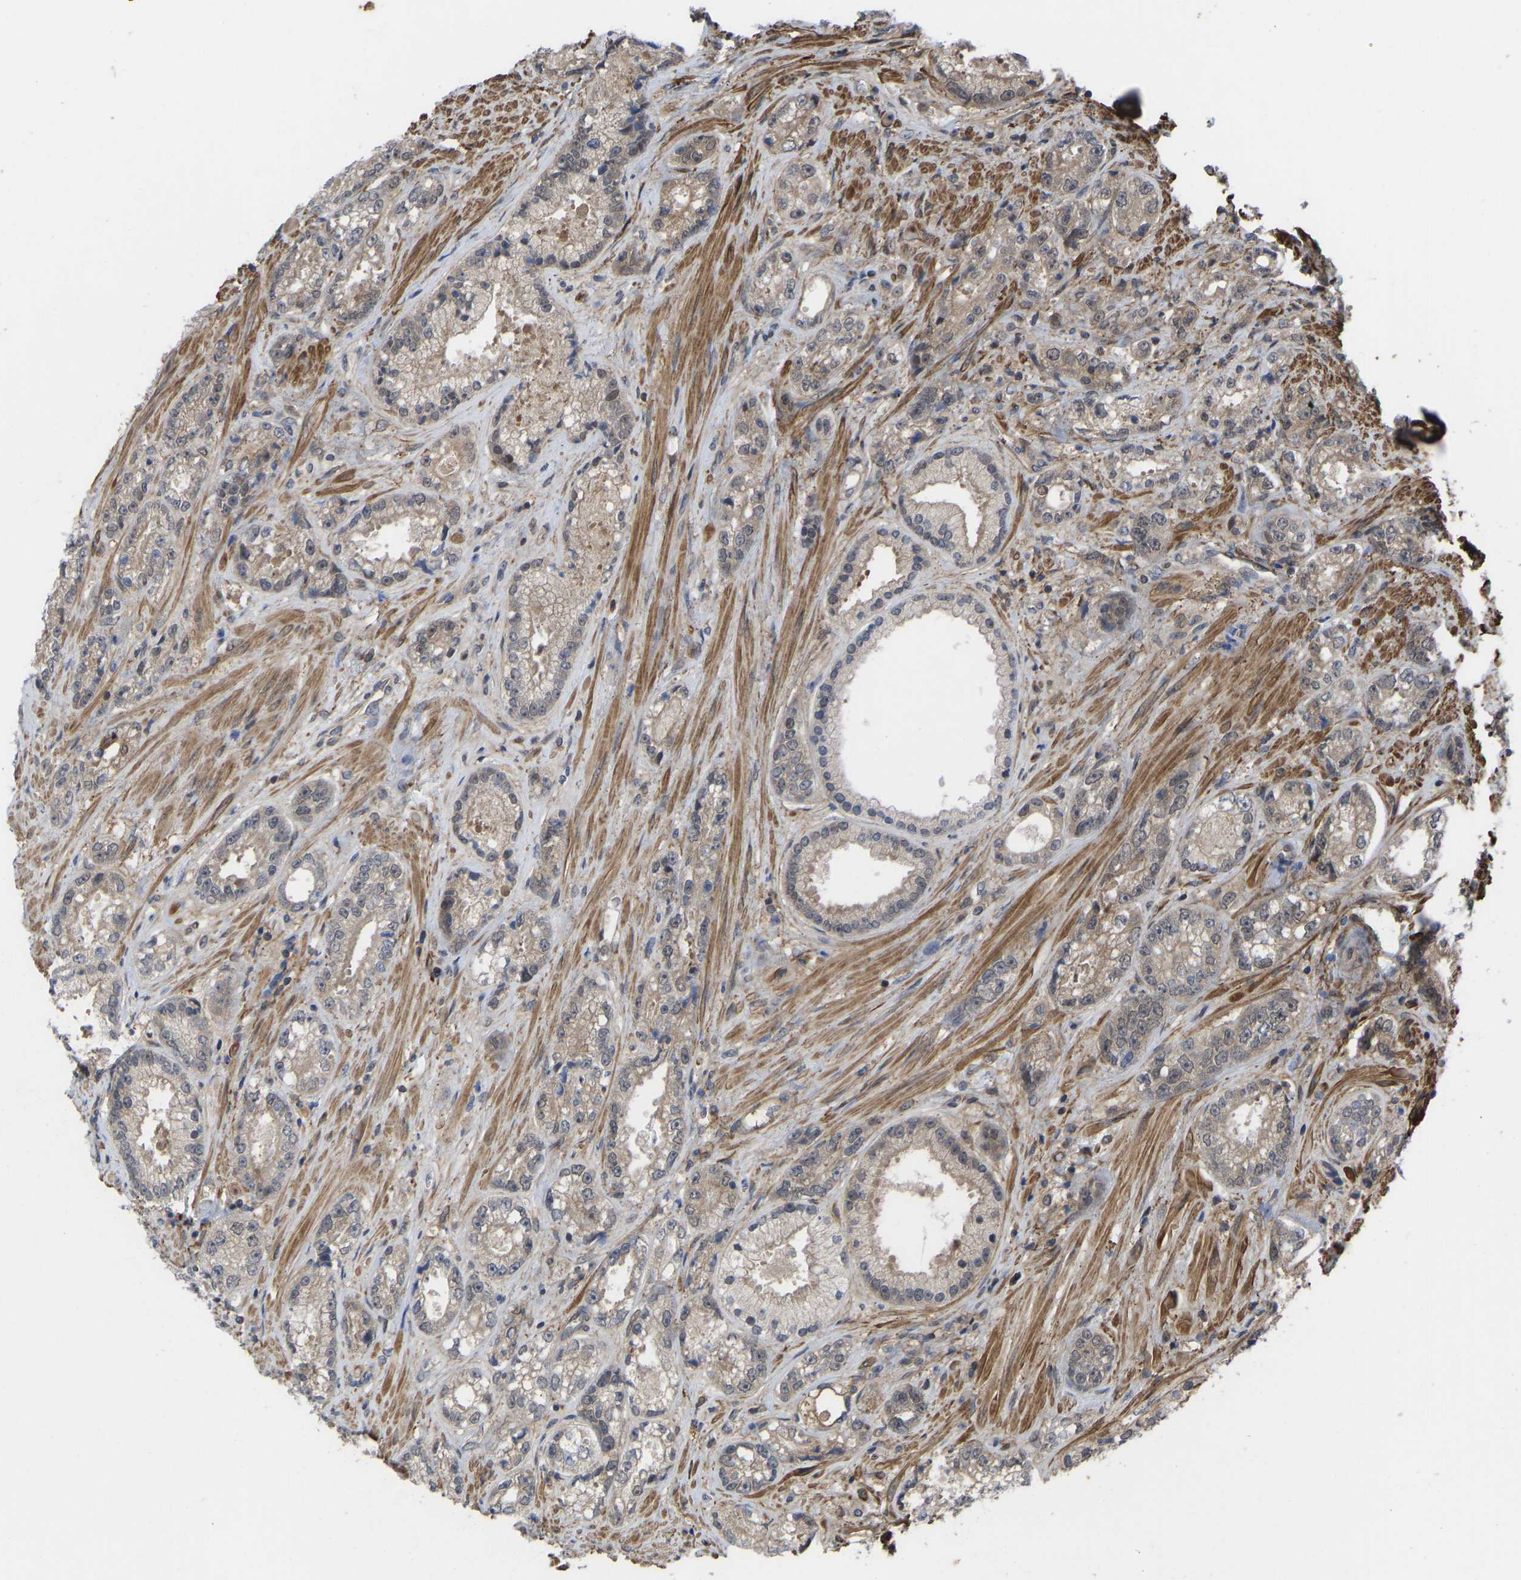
{"staining": {"intensity": "weak", "quantity": "25%-75%", "location": "cytoplasmic/membranous"}, "tissue": "prostate cancer", "cell_type": "Tumor cells", "image_type": "cancer", "snomed": [{"axis": "morphology", "description": "Adenocarcinoma, High grade"}, {"axis": "topography", "description": "Prostate"}], "caption": "IHC of human prostate adenocarcinoma (high-grade) demonstrates low levels of weak cytoplasmic/membranous expression in about 25%-75% of tumor cells.", "gene": "CYP7B1", "patient": {"sex": "male", "age": 61}}